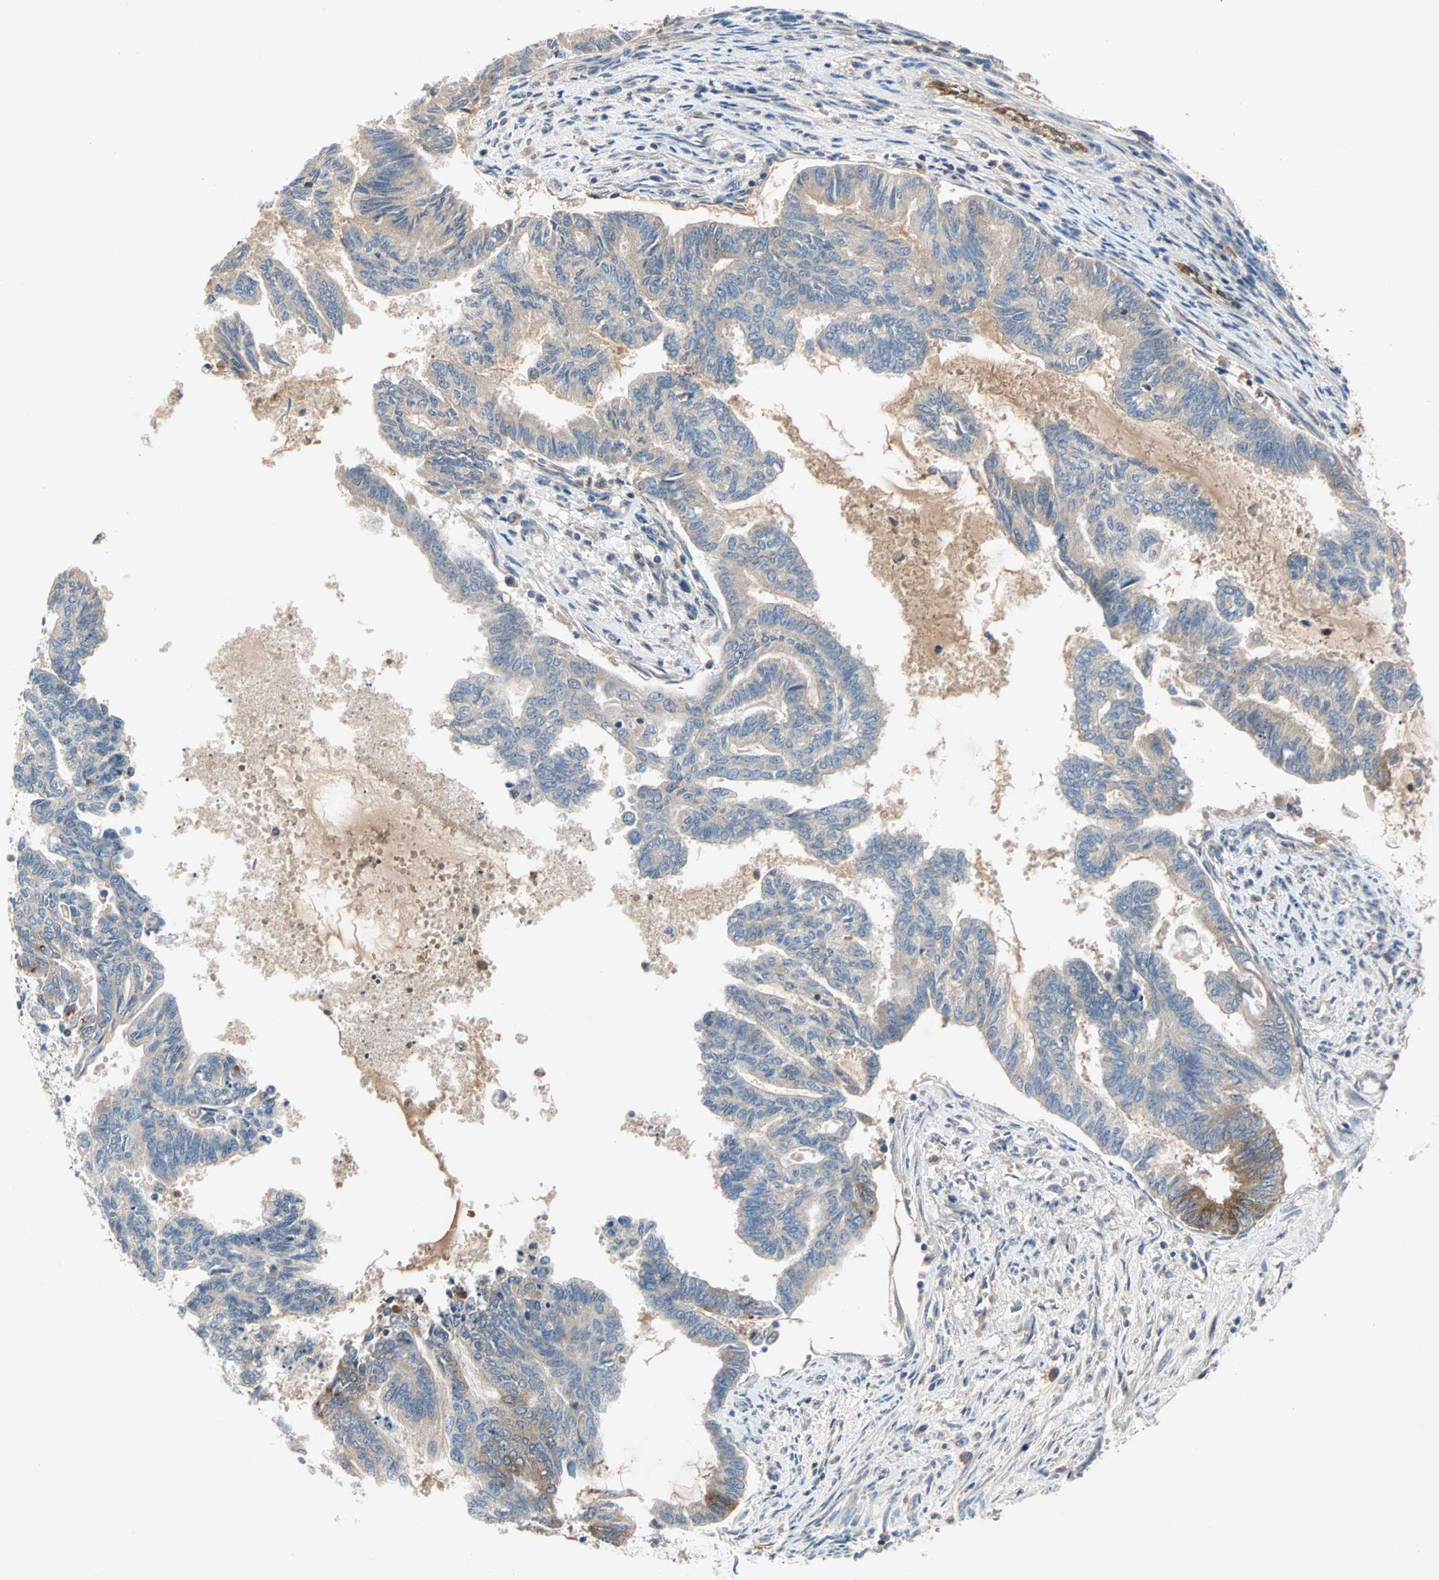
{"staining": {"intensity": "weak", "quantity": "25%-75%", "location": "cytoplasmic/membranous"}, "tissue": "endometrial cancer", "cell_type": "Tumor cells", "image_type": "cancer", "snomed": [{"axis": "morphology", "description": "Adenocarcinoma, NOS"}, {"axis": "topography", "description": "Endometrium"}], "caption": "An IHC histopathology image of neoplastic tissue is shown. Protein staining in brown highlights weak cytoplasmic/membranous positivity in endometrial cancer (adenocarcinoma) within tumor cells.", "gene": "MAP4K1", "patient": {"sex": "female", "age": 86}}